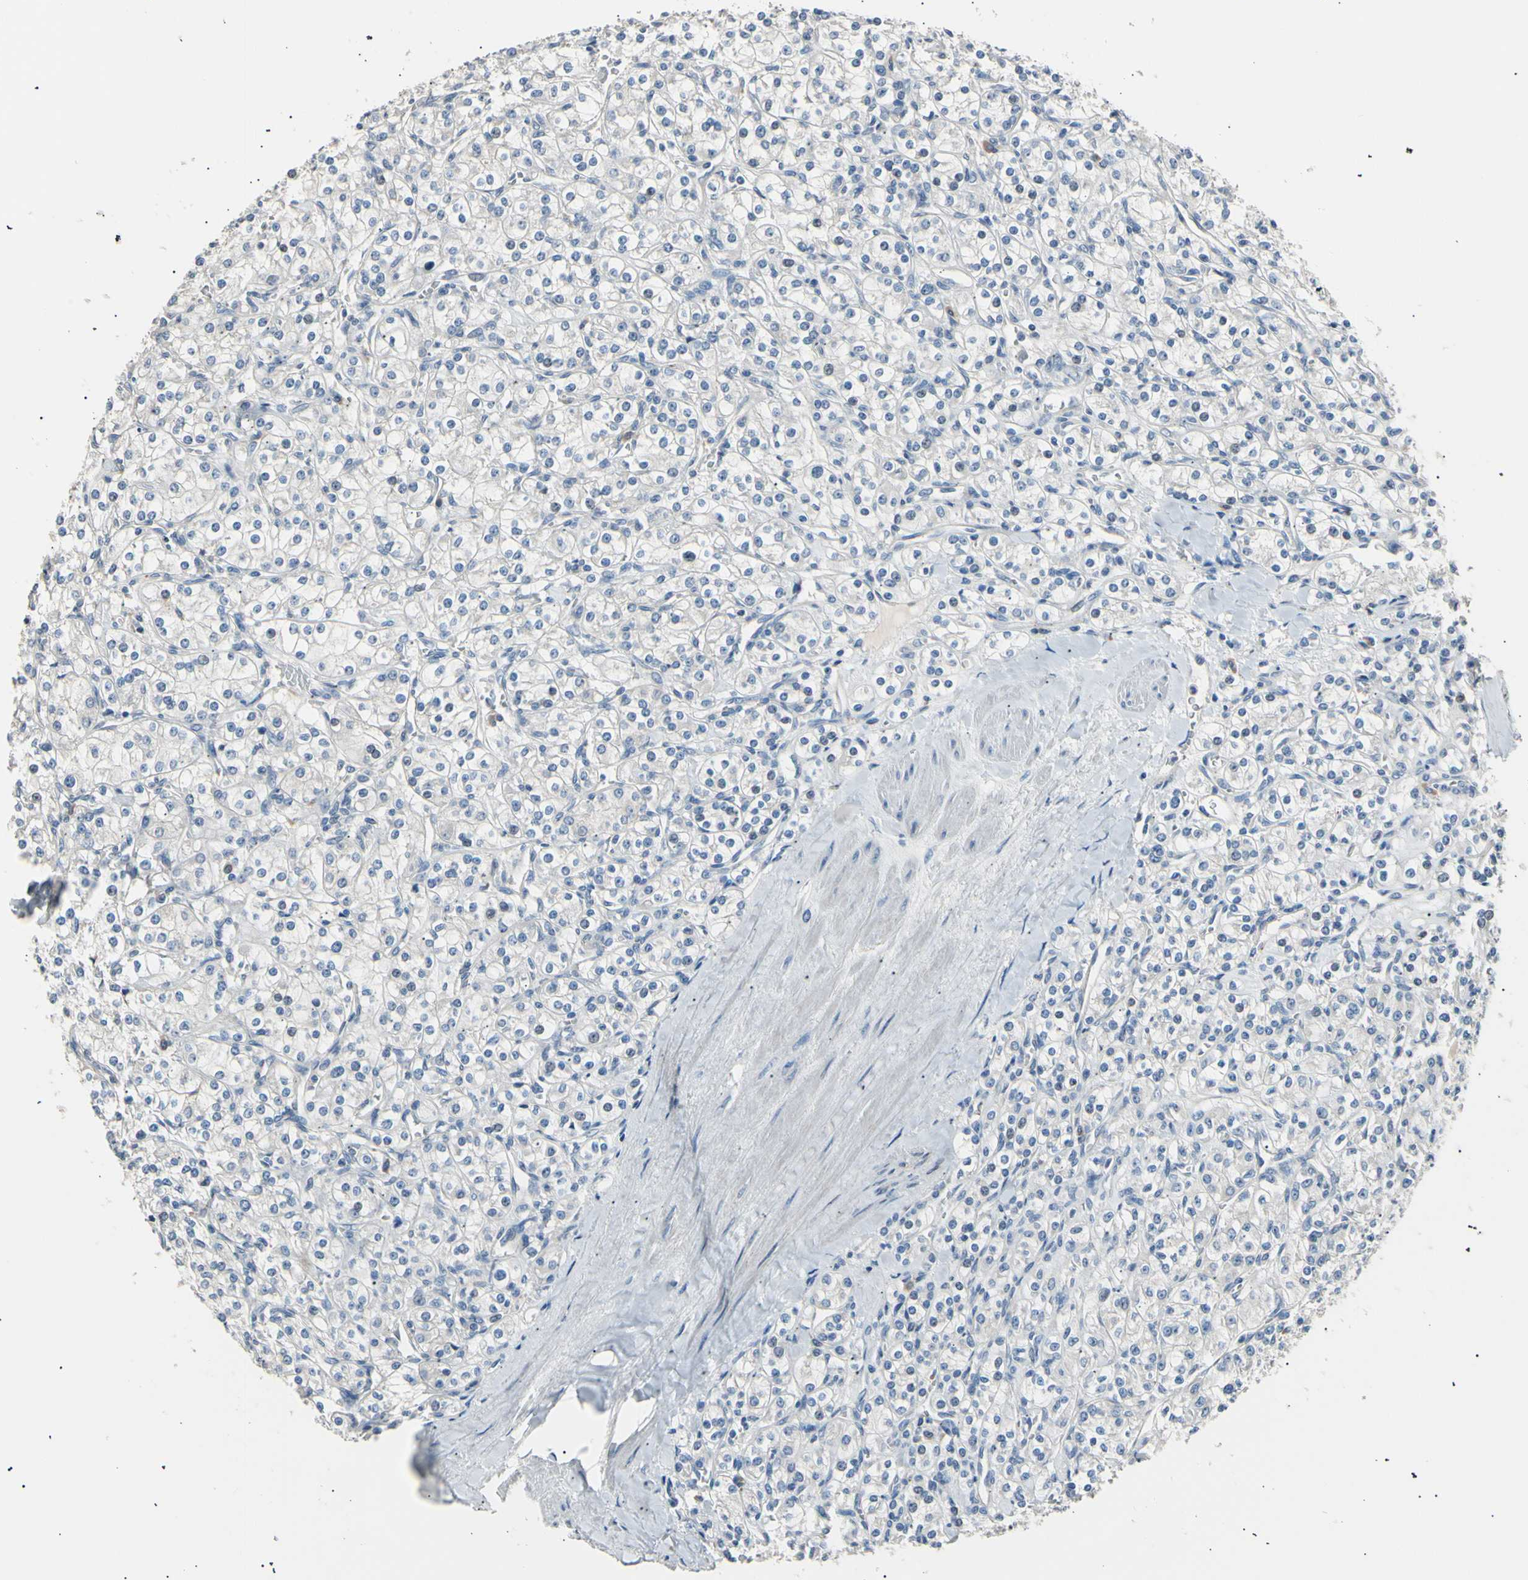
{"staining": {"intensity": "negative", "quantity": "none", "location": "none"}, "tissue": "renal cancer", "cell_type": "Tumor cells", "image_type": "cancer", "snomed": [{"axis": "morphology", "description": "Adenocarcinoma, NOS"}, {"axis": "topography", "description": "Kidney"}], "caption": "Tumor cells are negative for brown protein staining in renal cancer.", "gene": "LDLR", "patient": {"sex": "male", "age": 77}}